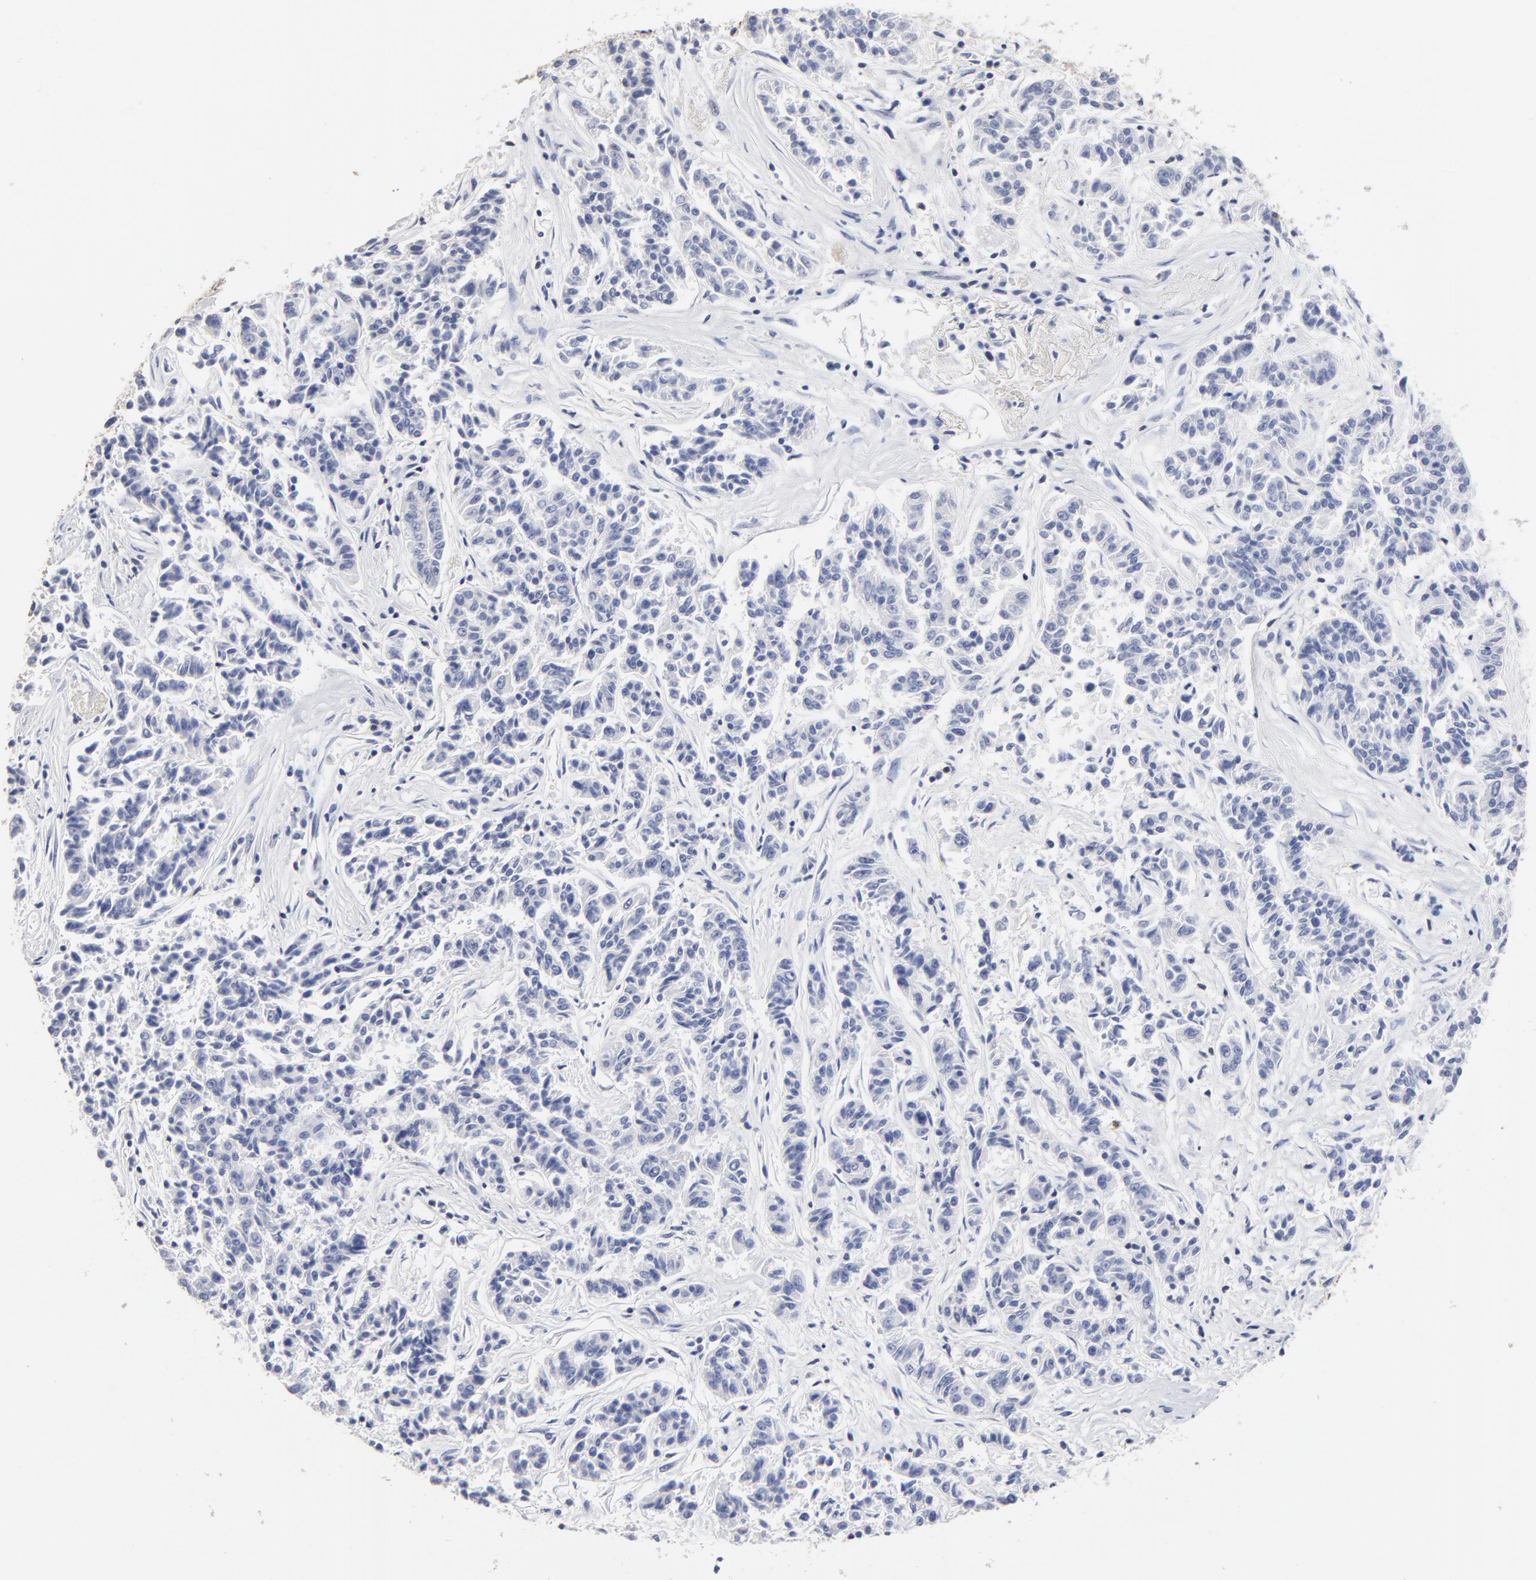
{"staining": {"intensity": "negative", "quantity": "none", "location": "none"}, "tissue": "lung cancer", "cell_type": "Tumor cells", "image_type": "cancer", "snomed": [{"axis": "morphology", "description": "Adenocarcinoma, NOS"}, {"axis": "topography", "description": "Lung"}], "caption": "Human lung adenocarcinoma stained for a protein using IHC demonstrates no expression in tumor cells.", "gene": "TRAT1", "patient": {"sex": "male", "age": 84}}